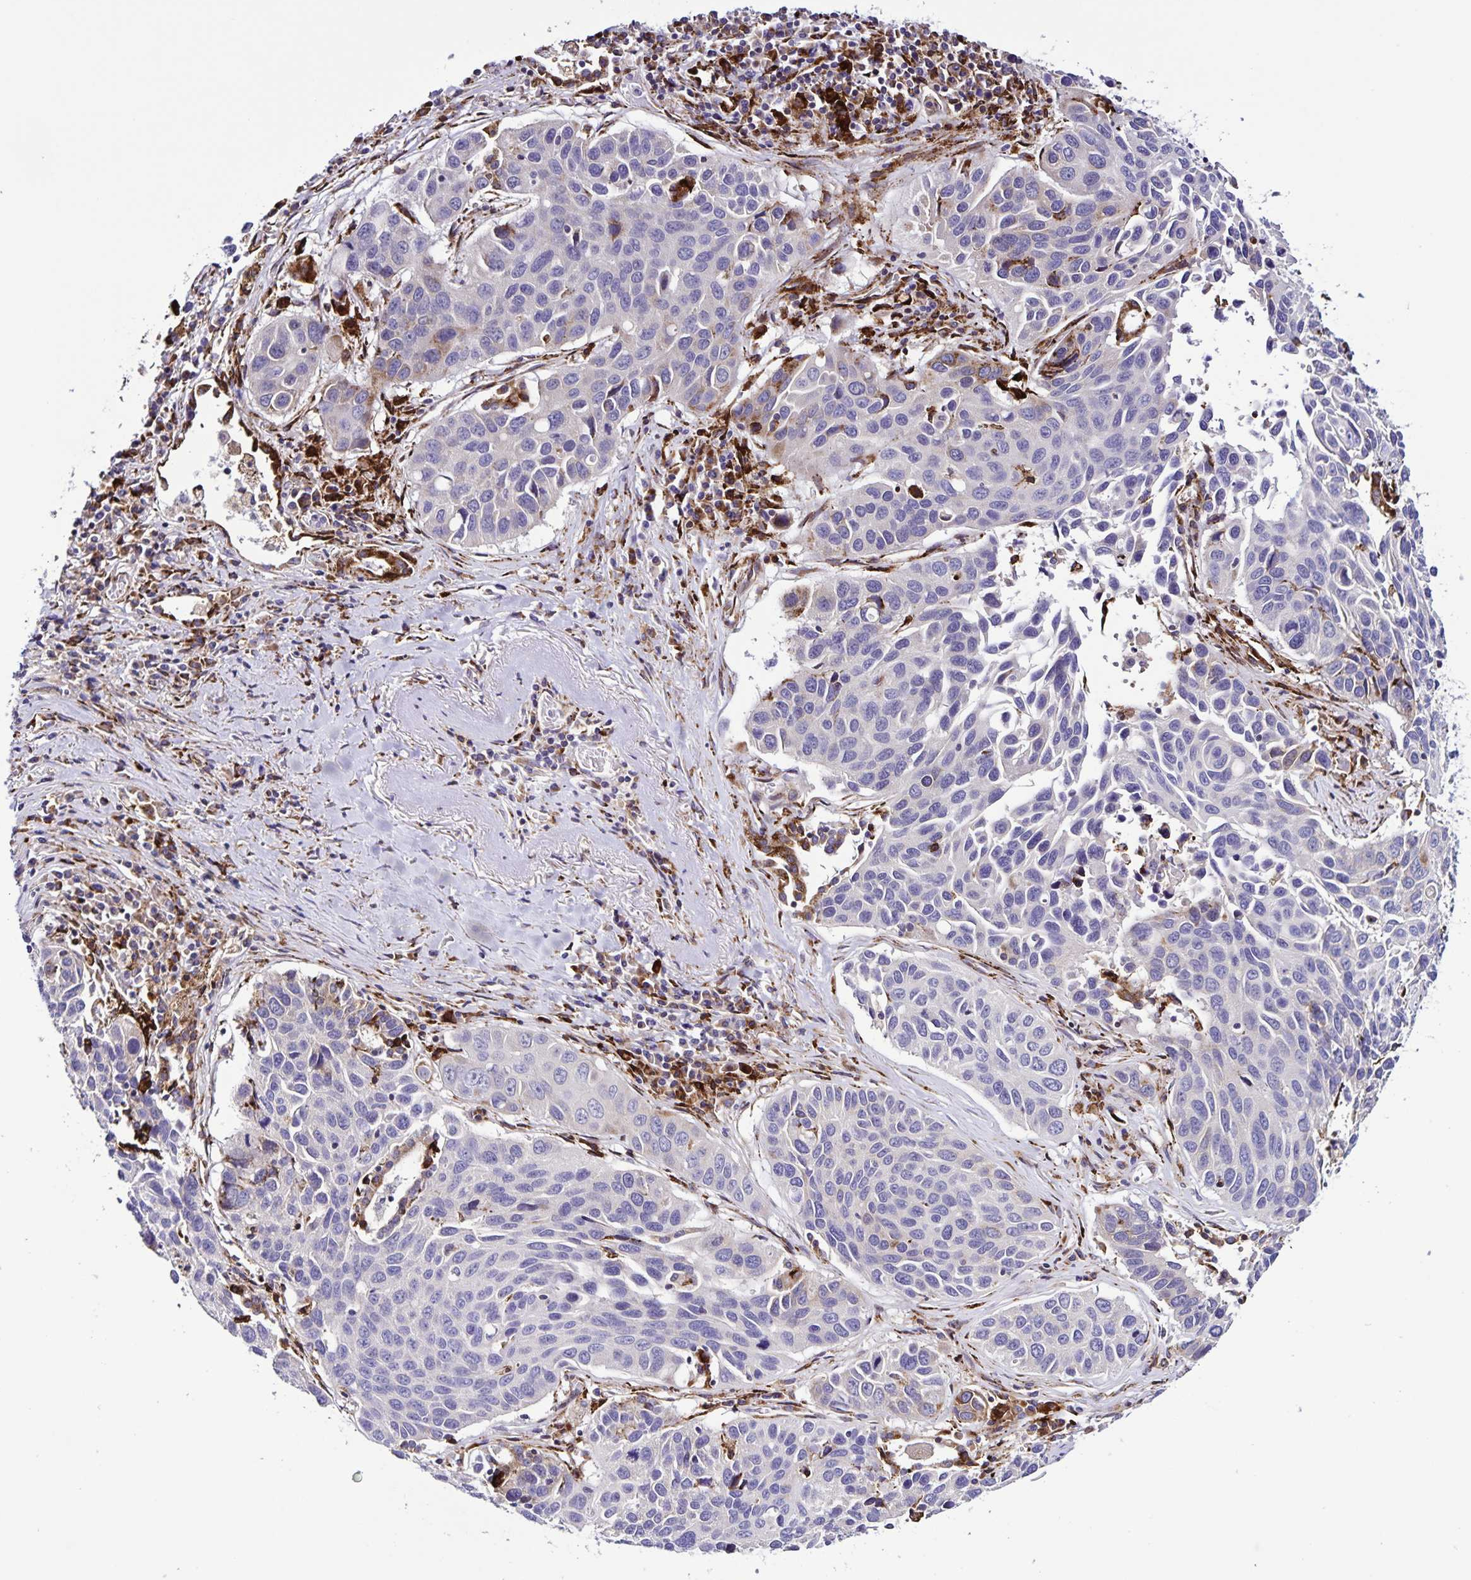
{"staining": {"intensity": "negative", "quantity": "none", "location": "none"}, "tissue": "lung cancer", "cell_type": "Tumor cells", "image_type": "cancer", "snomed": [{"axis": "morphology", "description": "Squamous cell carcinoma, NOS"}, {"axis": "topography", "description": "Lung"}], "caption": "Tumor cells show no significant staining in lung squamous cell carcinoma.", "gene": "OSBPL5", "patient": {"sex": "female", "age": 61}}